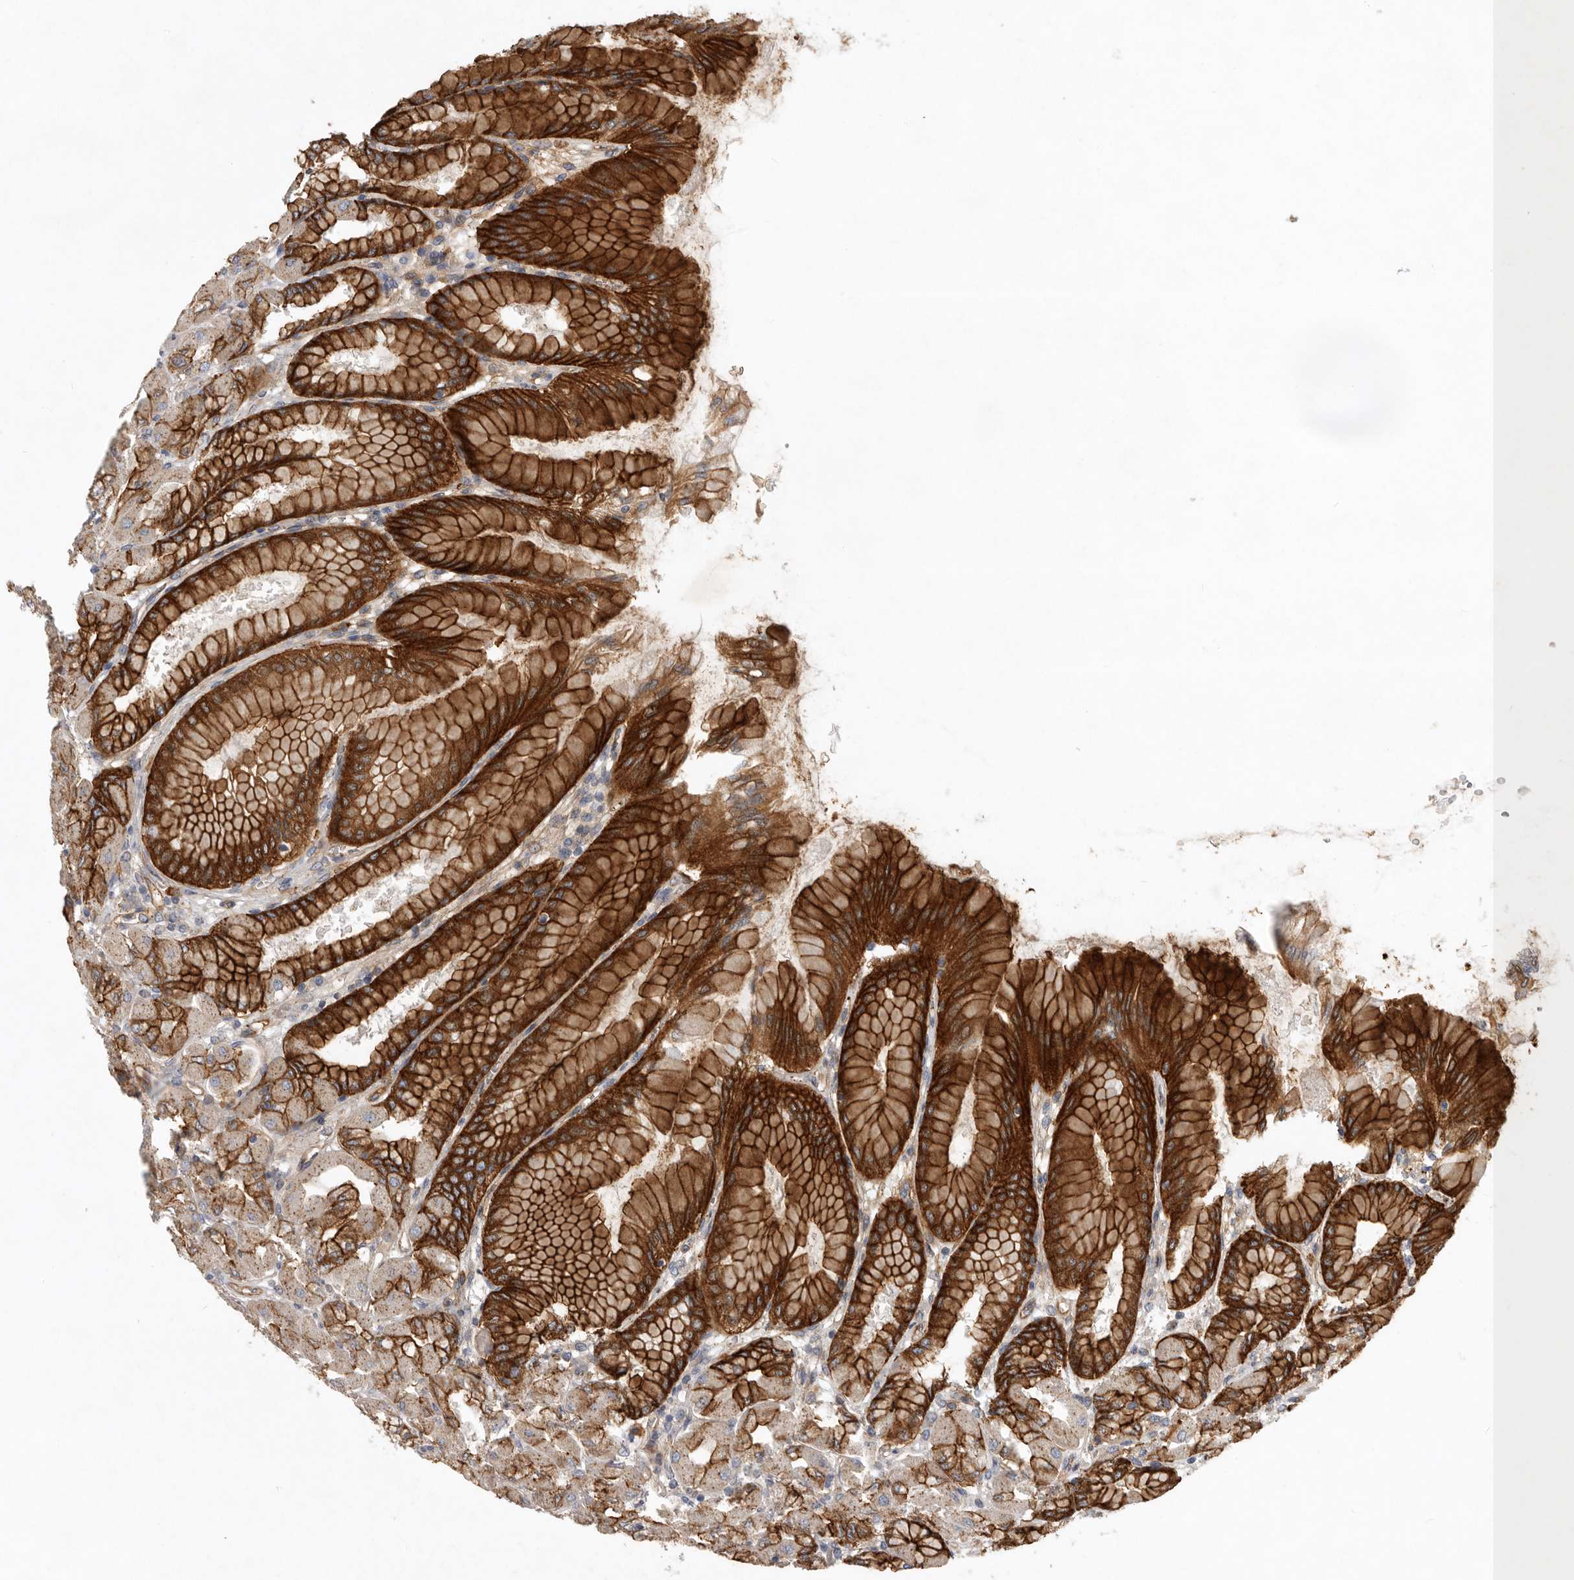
{"staining": {"intensity": "strong", "quantity": "25%-75%", "location": "cytoplasmic/membranous"}, "tissue": "stomach", "cell_type": "Glandular cells", "image_type": "normal", "snomed": [{"axis": "morphology", "description": "Normal tissue, NOS"}, {"axis": "topography", "description": "Stomach, upper"}], "caption": "Protein staining by immunohistochemistry exhibits strong cytoplasmic/membranous expression in about 25%-75% of glandular cells in normal stomach.", "gene": "MLPH", "patient": {"sex": "female", "age": 56}}